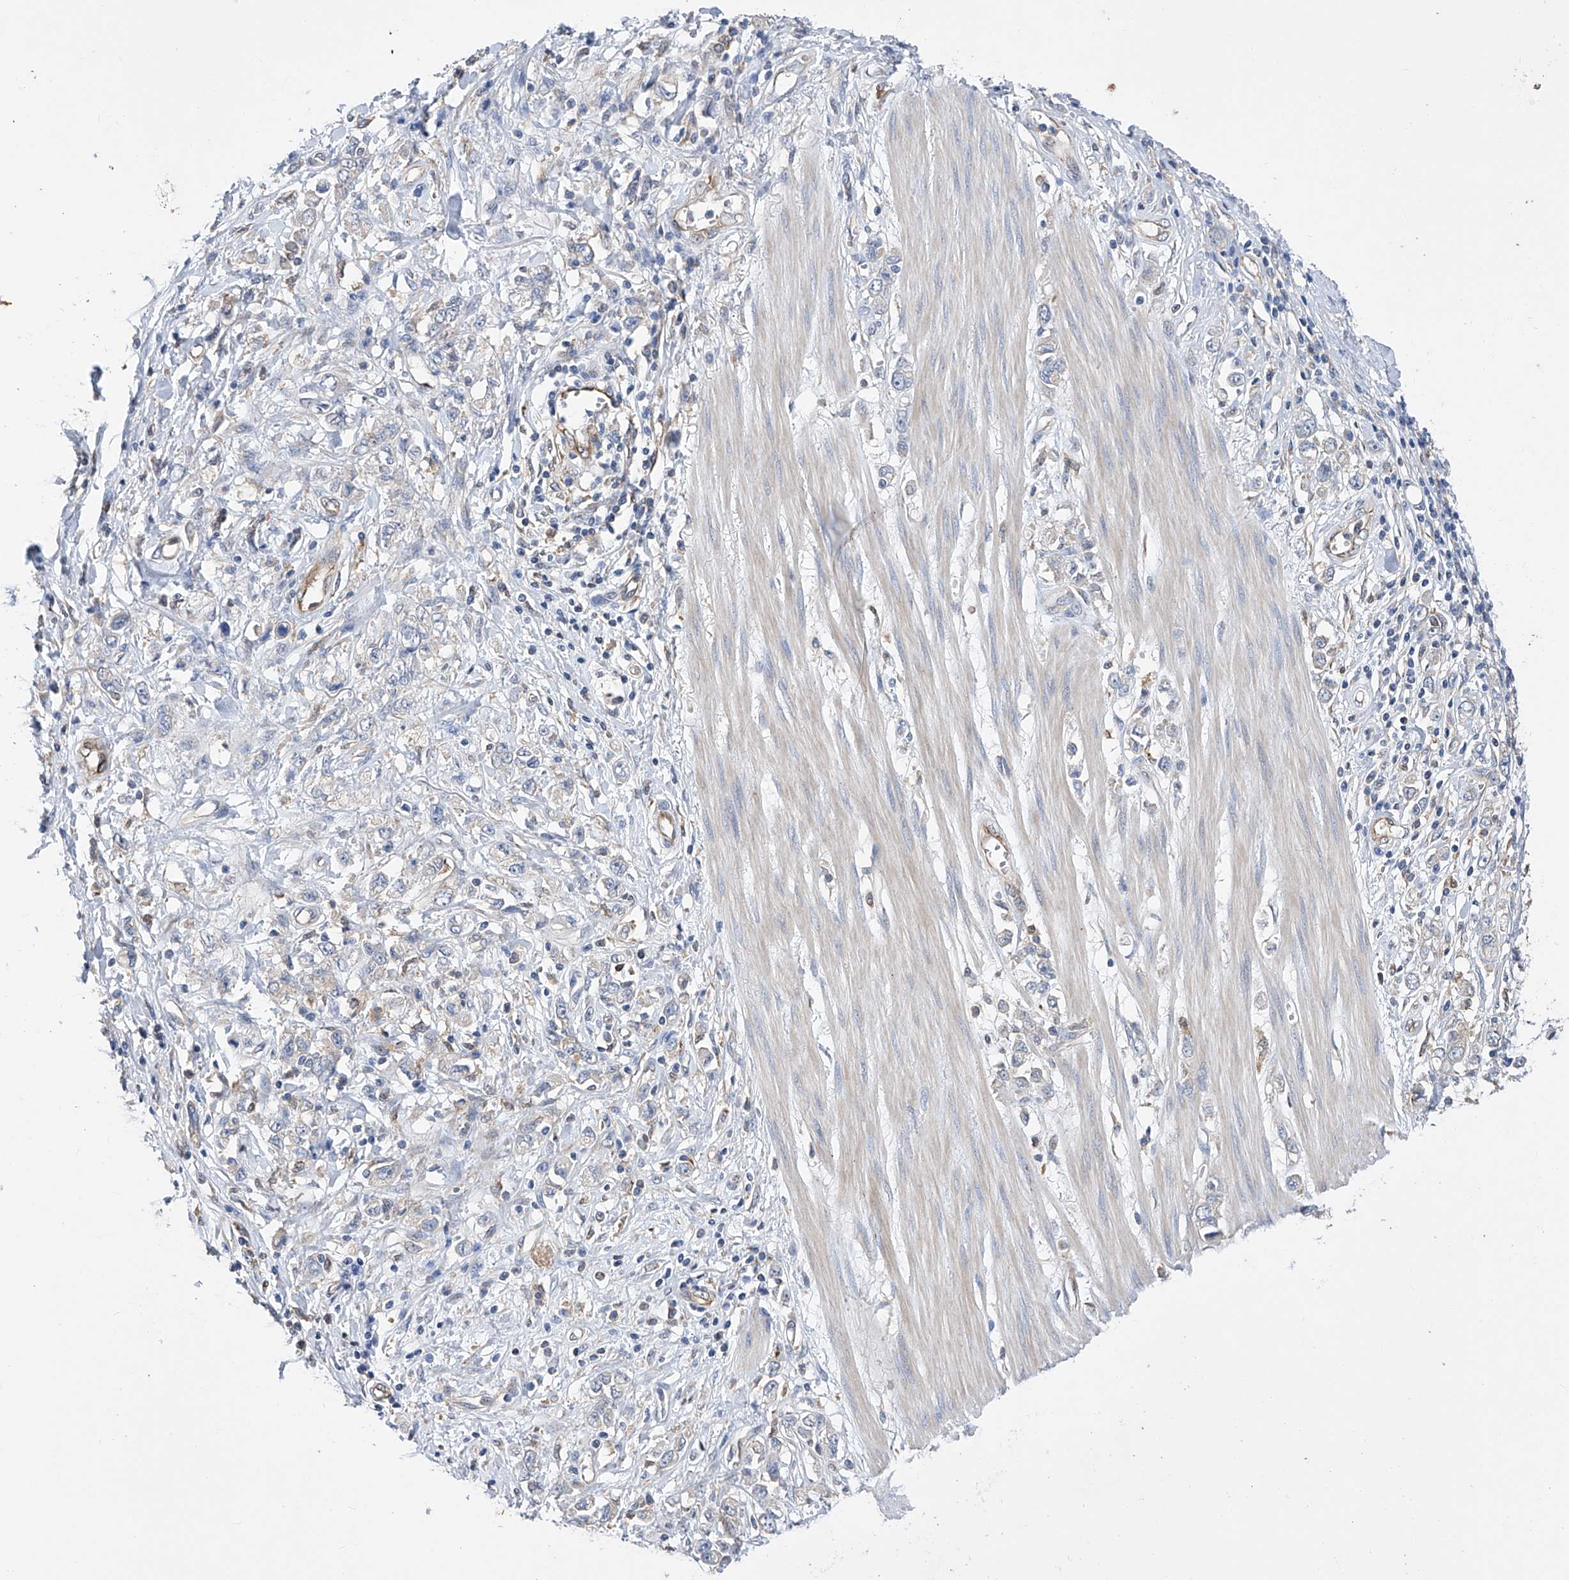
{"staining": {"intensity": "negative", "quantity": "none", "location": "none"}, "tissue": "stomach cancer", "cell_type": "Tumor cells", "image_type": "cancer", "snomed": [{"axis": "morphology", "description": "Adenocarcinoma, NOS"}, {"axis": "topography", "description": "Stomach"}], "caption": "This micrograph is of adenocarcinoma (stomach) stained with IHC to label a protein in brown with the nuclei are counter-stained blue. There is no expression in tumor cells. (Stains: DAB (3,3'-diaminobenzidine) IHC with hematoxylin counter stain, Microscopy: brightfield microscopy at high magnification).", "gene": "SPATA20", "patient": {"sex": "female", "age": 76}}